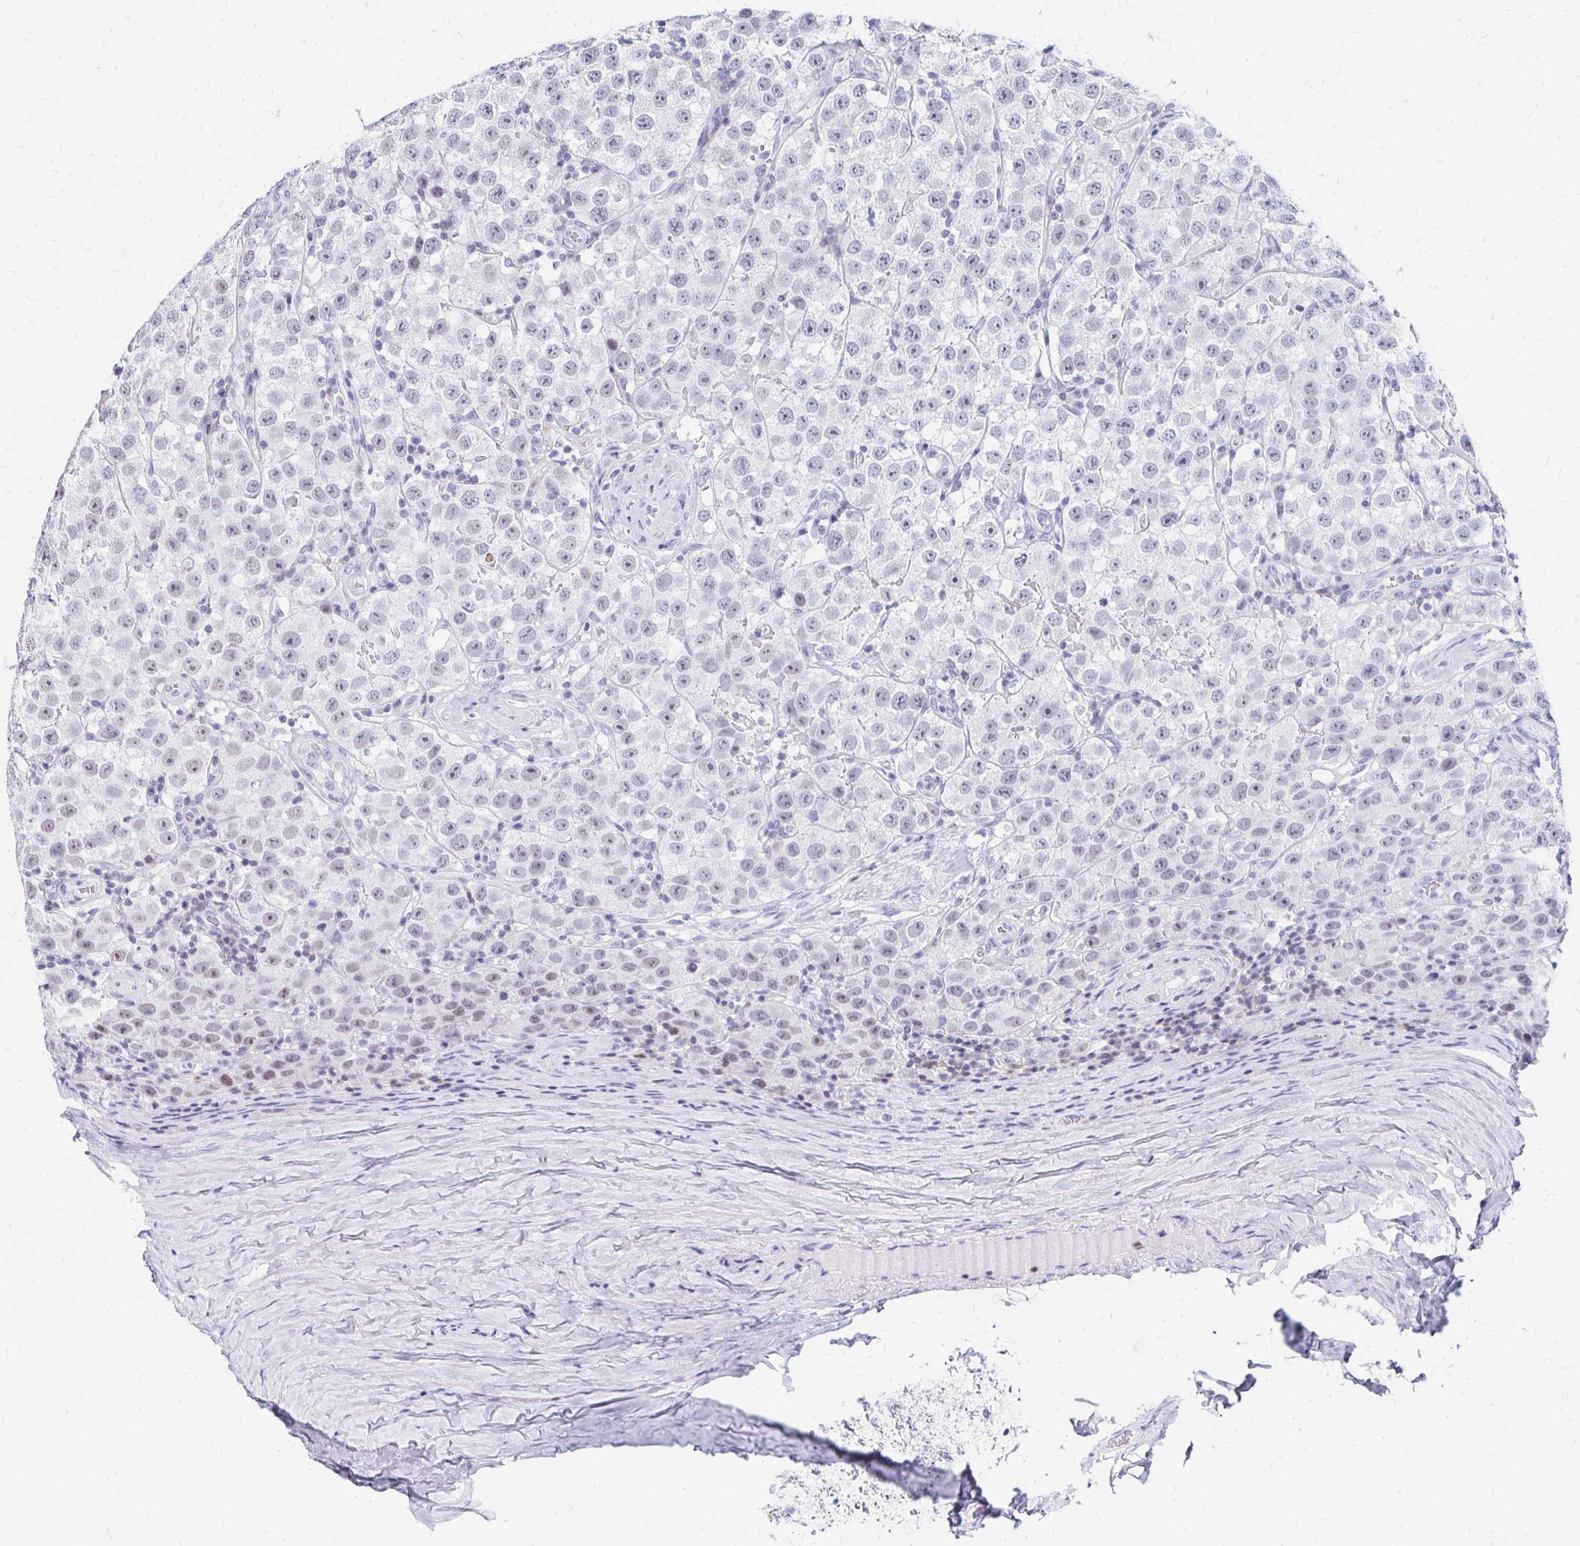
{"staining": {"intensity": "weak", "quantity": "<25%", "location": "nuclear"}, "tissue": "testis cancer", "cell_type": "Tumor cells", "image_type": "cancer", "snomed": [{"axis": "morphology", "description": "Seminoma, NOS"}, {"axis": "topography", "description": "Testis"}], "caption": "DAB (3,3'-diaminobenzidine) immunohistochemical staining of seminoma (testis) exhibits no significant positivity in tumor cells.", "gene": "SYT2", "patient": {"sex": "male", "age": 34}}